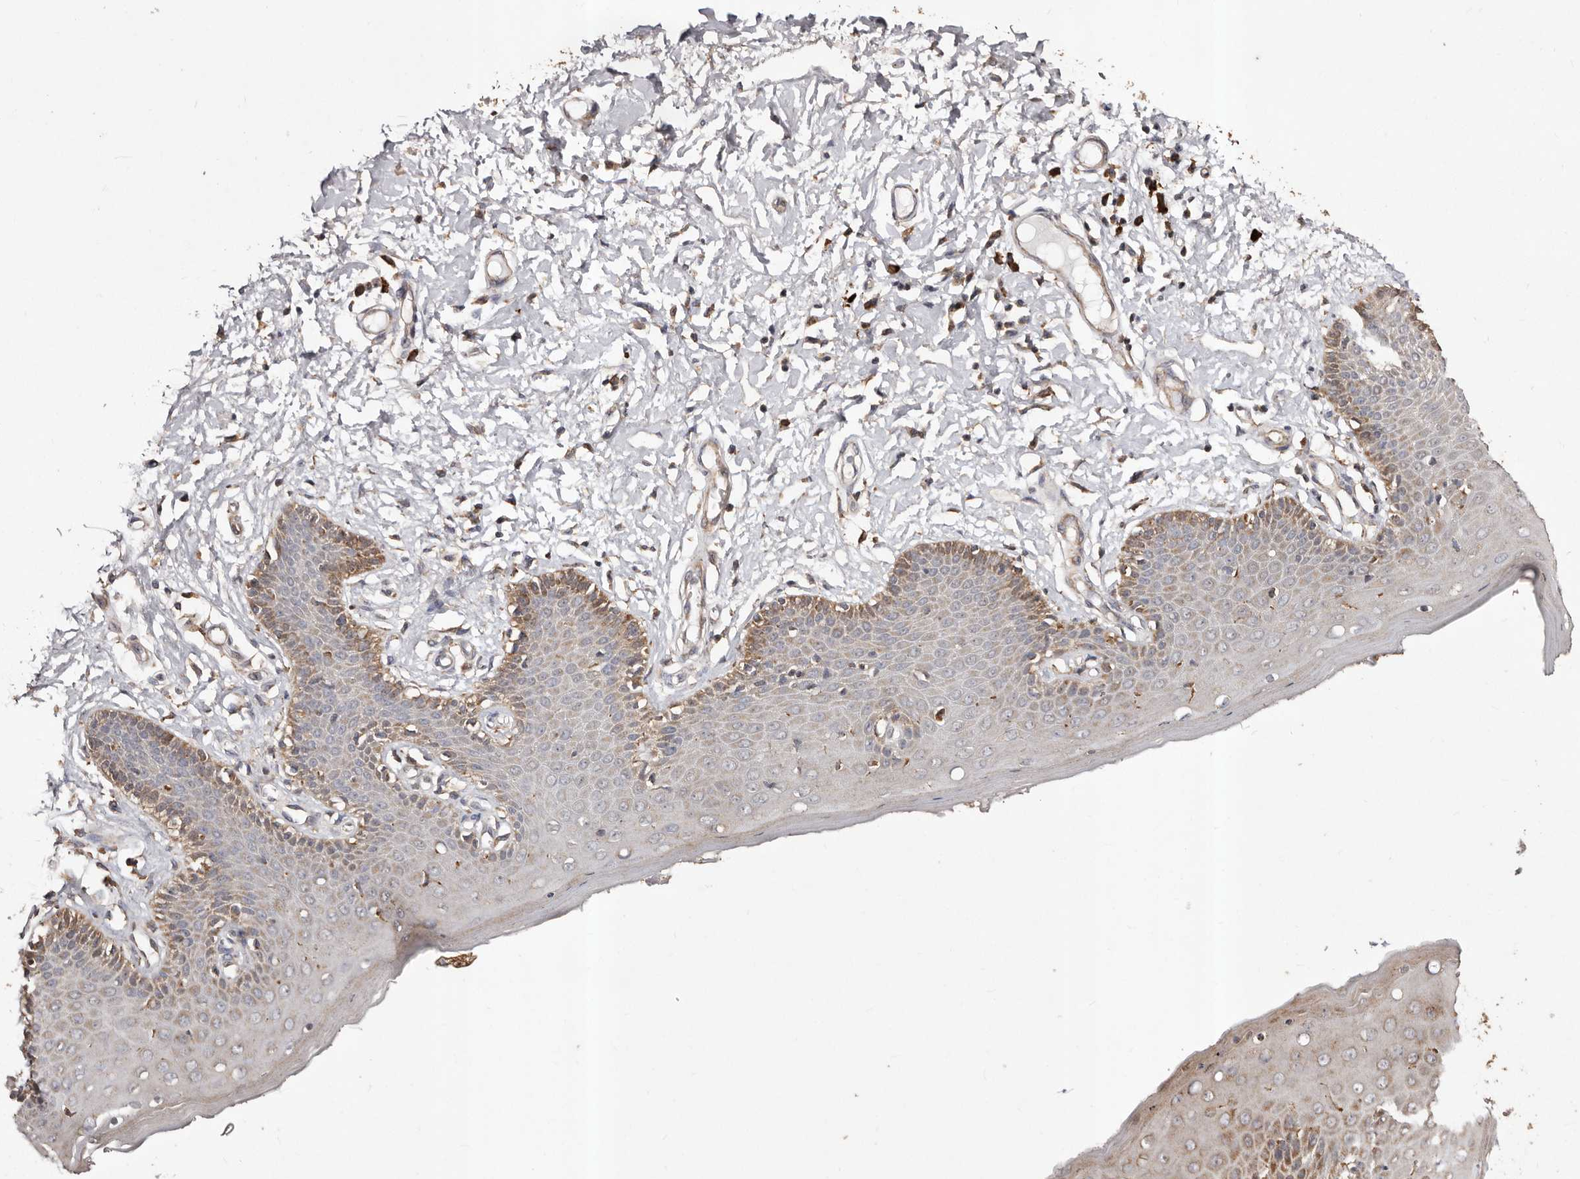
{"staining": {"intensity": "moderate", "quantity": "<25%", "location": "cytoplasmic/membranous"}, "tissue": "skin", "cell_type": "Epidermal cells", "image_type": "normal", "snomed": [{"axis": "morphology", "description": "Normal tissue, NOS"}, {"axis": "topography", "description": "Vulva"}], "caption": "Epidermal cells demonstrate low levels of moderate cytoplasmic/membranous expression in about <25% of cells in benign human skin. The protein of interest is shown in brown color, while the nuclei are stained blue.", "gene": "STEAP2", "patient": {"sex": "female", "age": 66}}